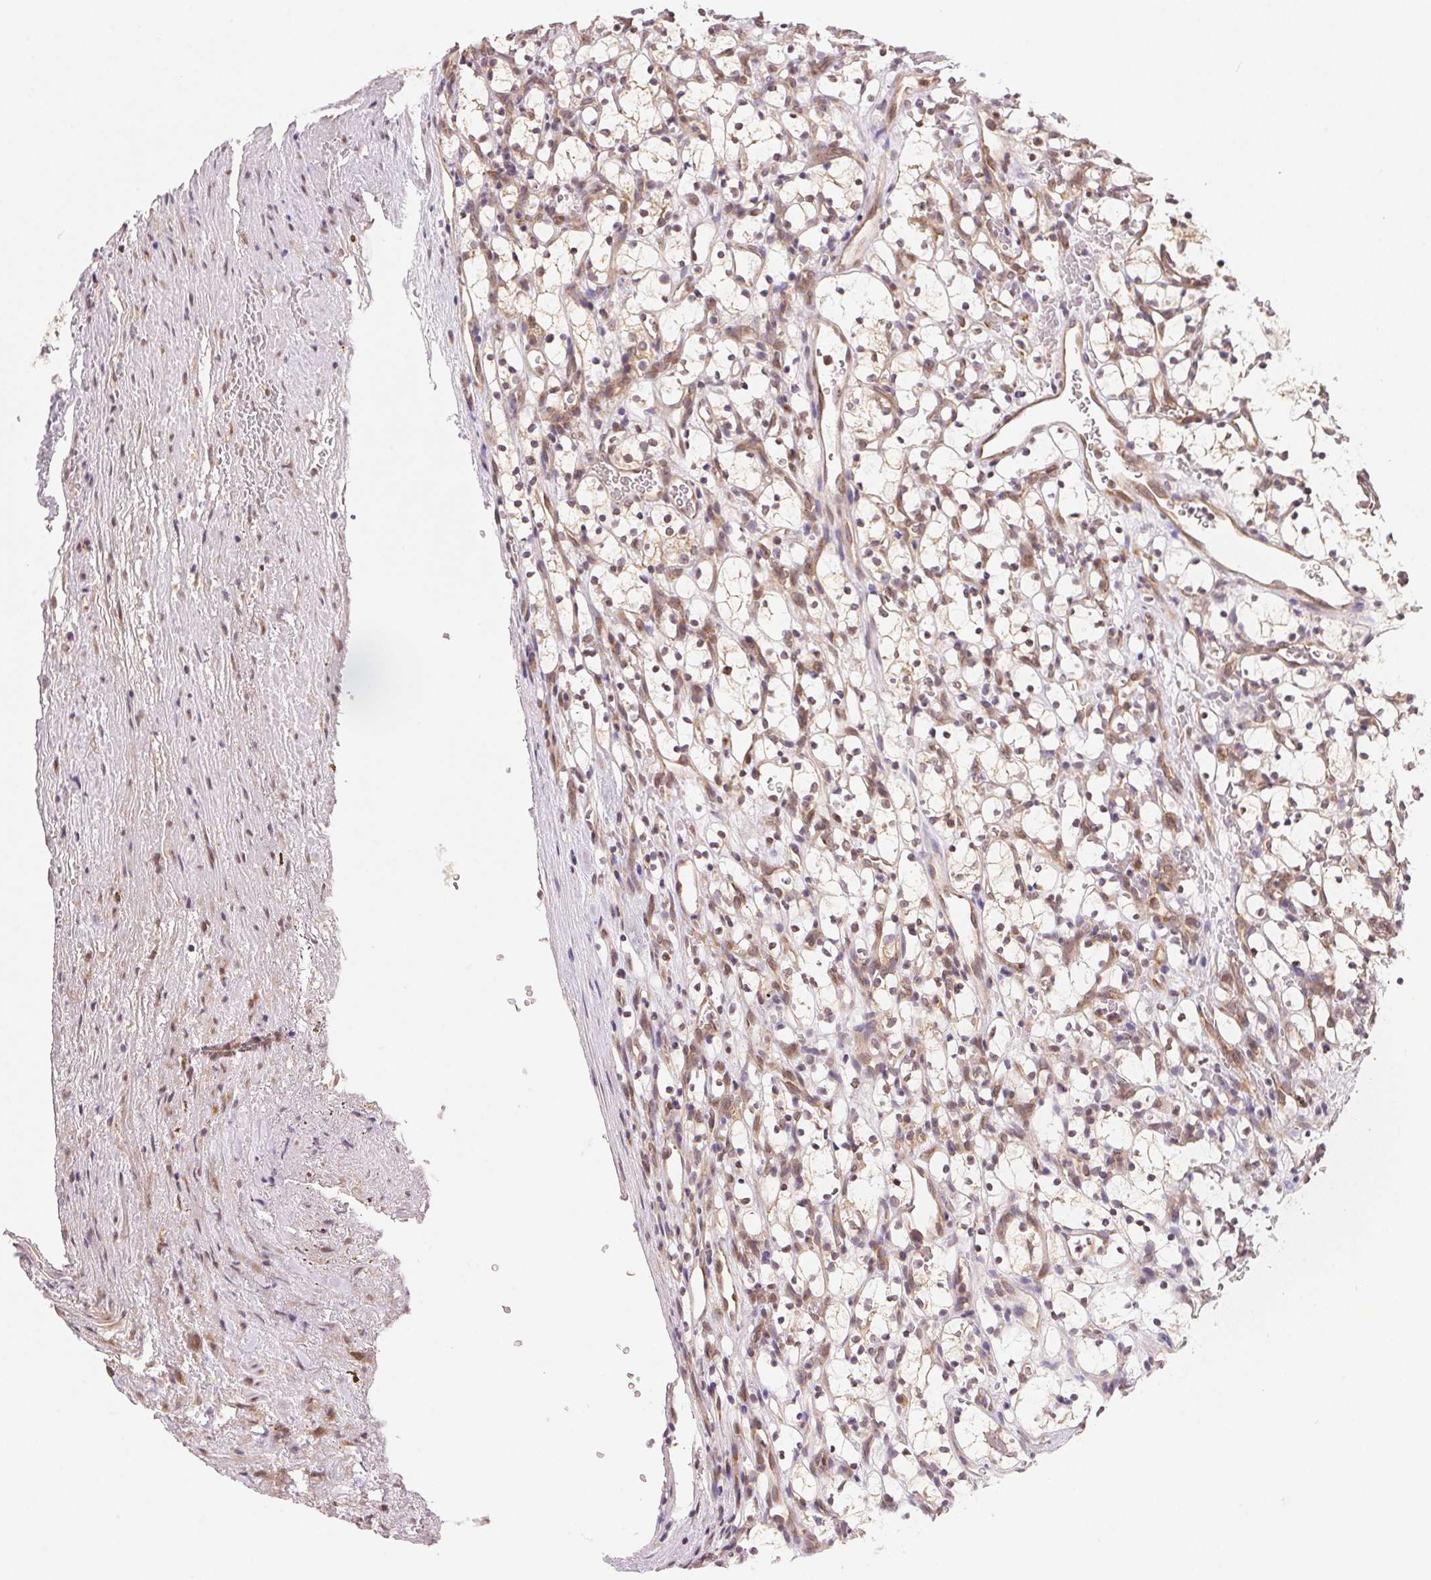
{"staining": {"intensity": "weak", "quantity": "<25%", "location": "cytoplasmic/membranous"}, "tissue": "renal cancer", "cell_type": "Tumor cells", "image_type": "cancer", "snomed": [{"axis": "morphology", "description": "Adenocarcinoma, NOS"}, {"axis": "topography", "description": "Kidney"}], "caption": "The IHC image has no significant positivity in tumor cells of renal cancer tissue.", "gene": "EI24", "patient": {"sex": "female", "age": 69}}